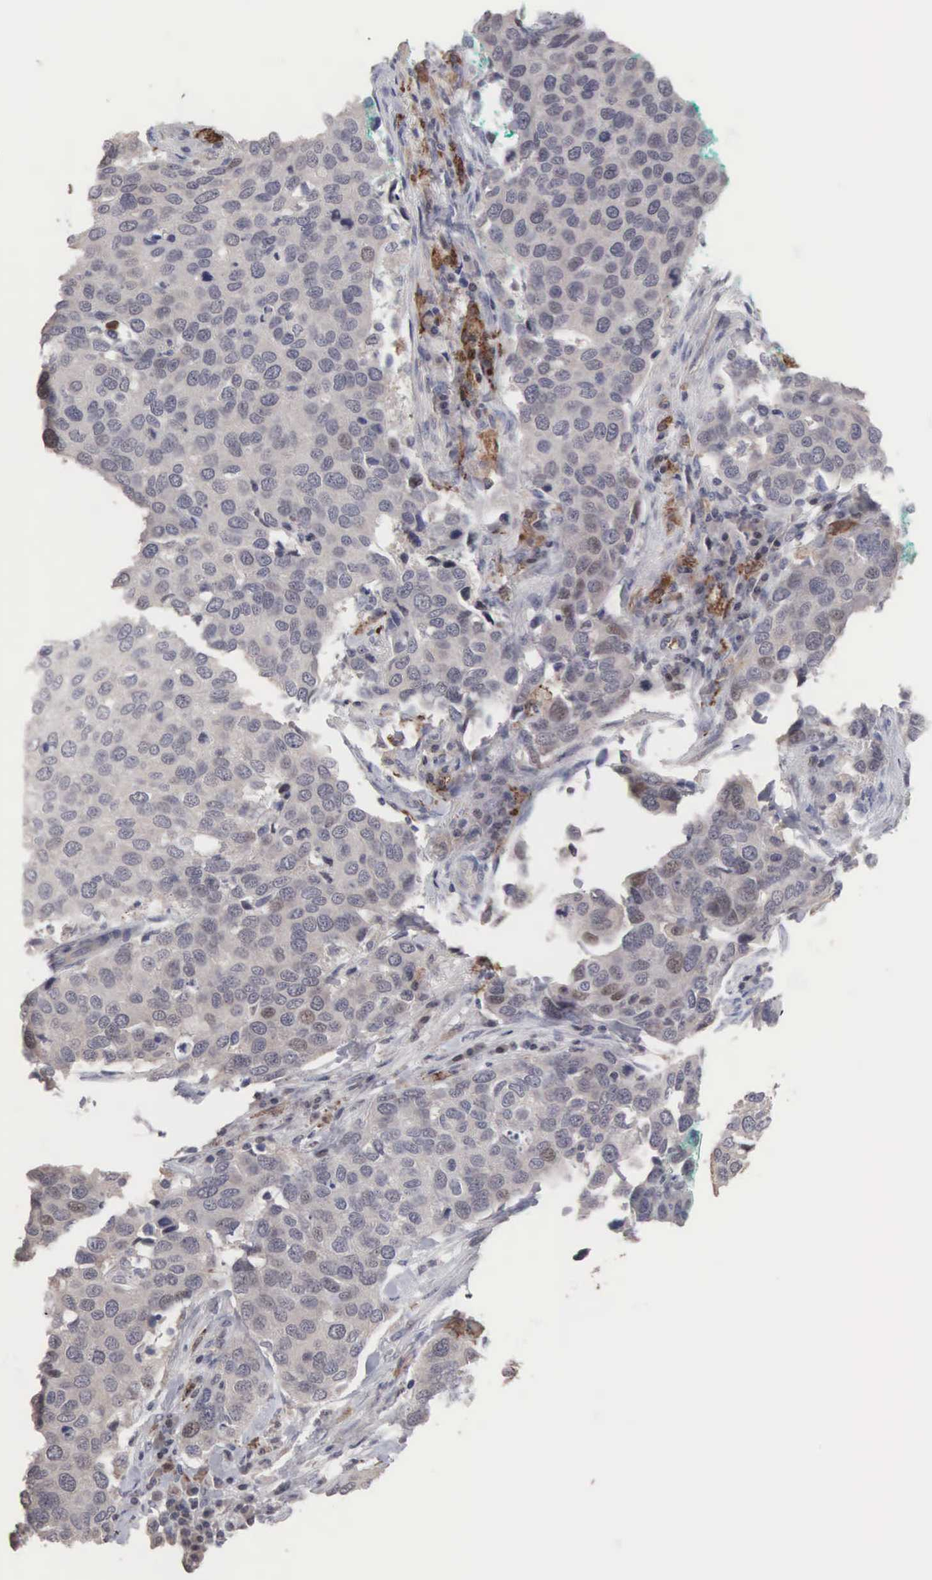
{"staining": {"intensity": "weak", "quantity": "25%-75%", "location": "cytoplasmic/membranous"}, "tissue": "cervical cancer", "cell_type": "Tumor cells", "image_type": "cancer", "snomed": [{"axis": "morphology", "description": "Squamous cell carcinoma, NOS"}, {"axis": "topography", "description": "Cervix"}], "caption": "Protein expression analysis of human cervical squamous cell carcinoma reveals weak cytoplasmic/membranous positivity in approximately 25%-75% of tumor cells.", "gene": "ACOT4", "patient": {"sex": "female", "age": 54}}